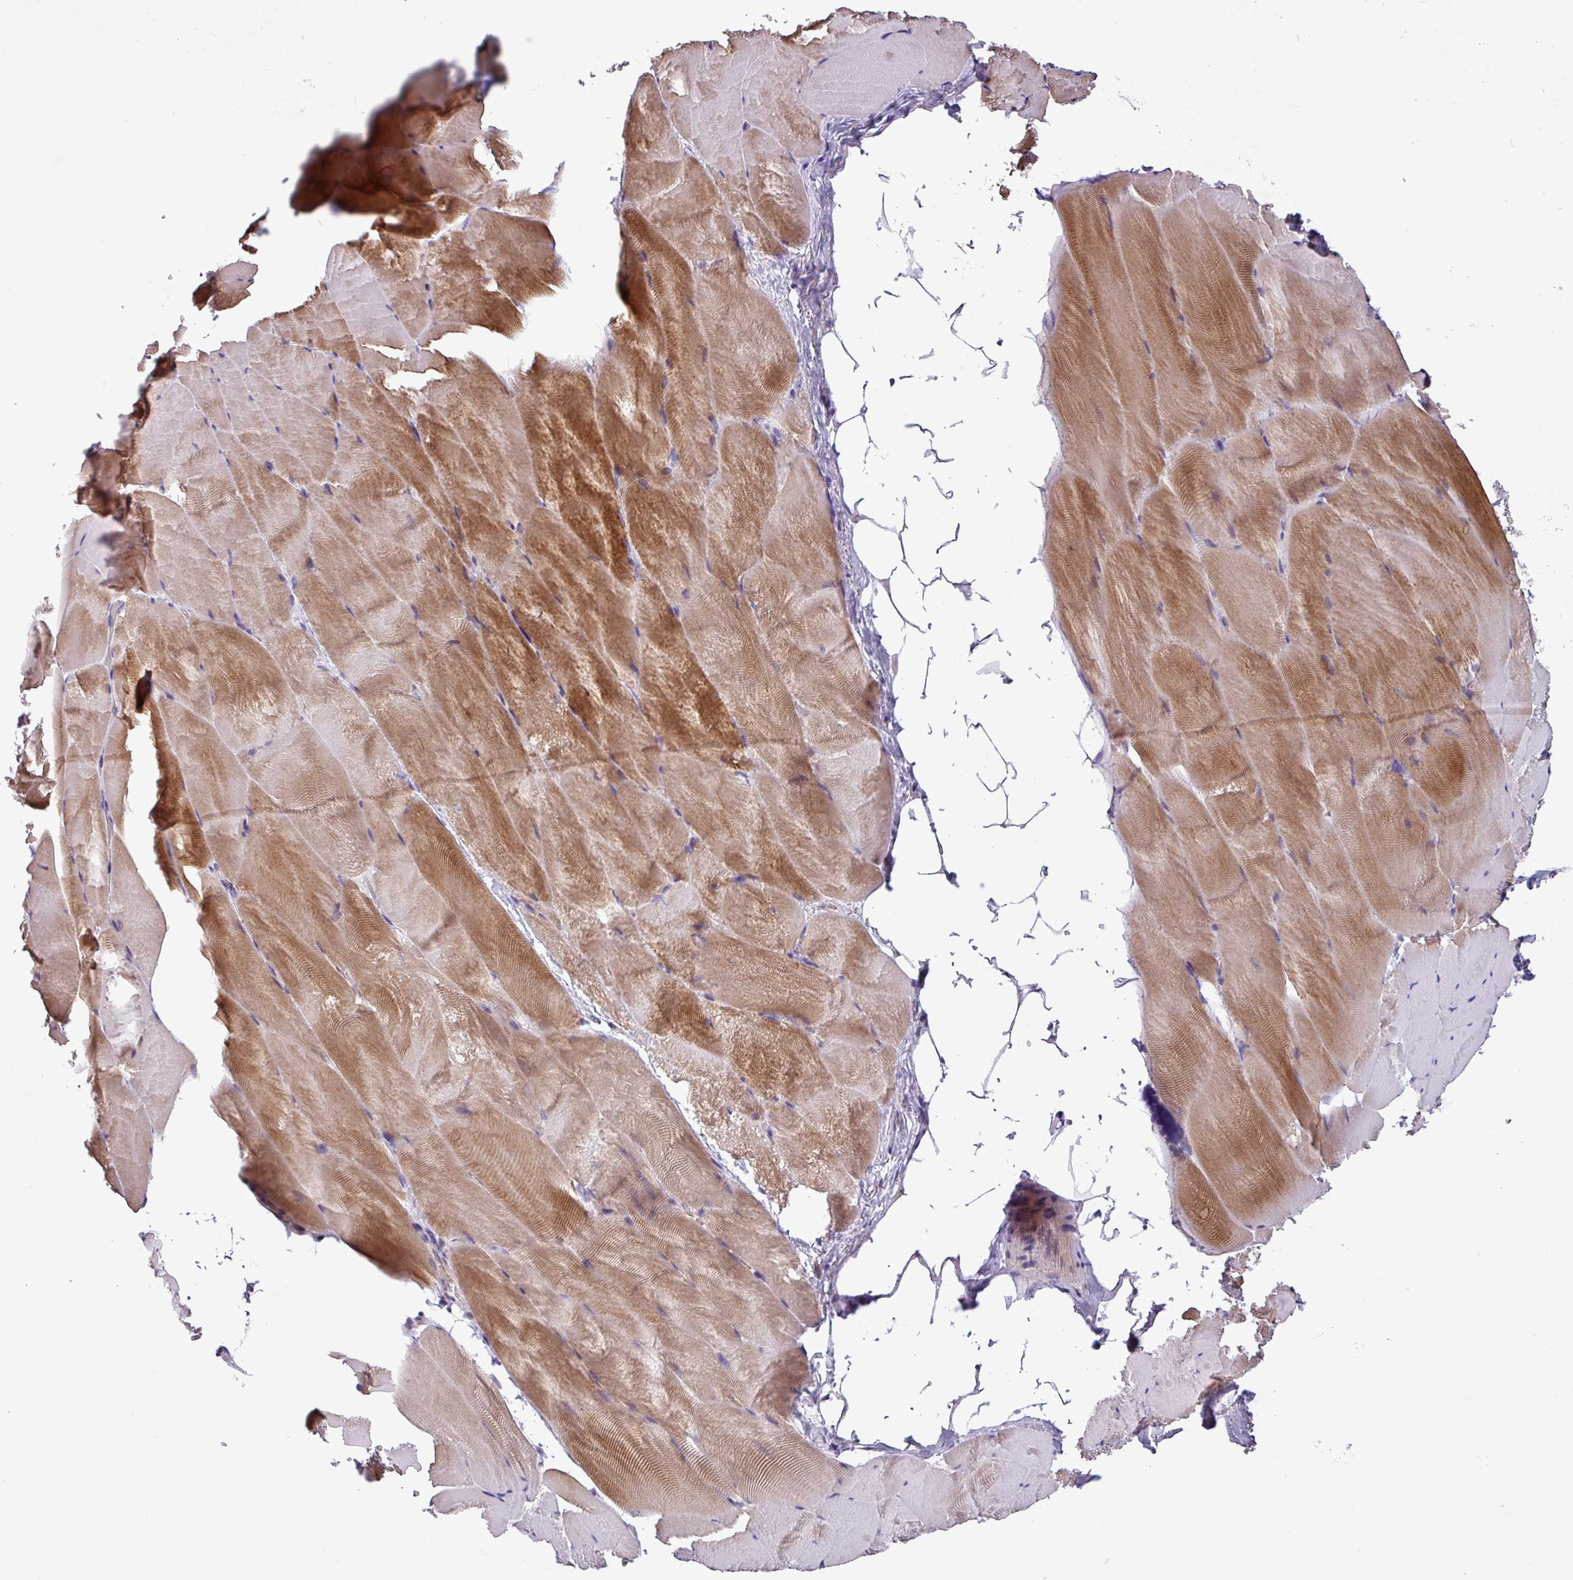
{"staining": {"intensity": "moderate", "quantity": "25%-75%", "location": "cytoplasmic/membranous"}, "tissue": "skeletal muscle", "cell_type": "Myocytes", "image_type": "normal", "snomed": [{"axis": "morphology", "description": "Normal tissue, NOS"}, {"axis": "topography", "description": "Skeletal muscle"}], "caption": "DAB (3,3'-diaminobenzidine) immunohistochemical staining of unremarkable human skeletal muscle reveals moderate cytoplasmic/membranous protein expression in approximately 25%-75% of myocytes.", "gene": "NOB1", "patient": {"sex": "female", "age": 64}}